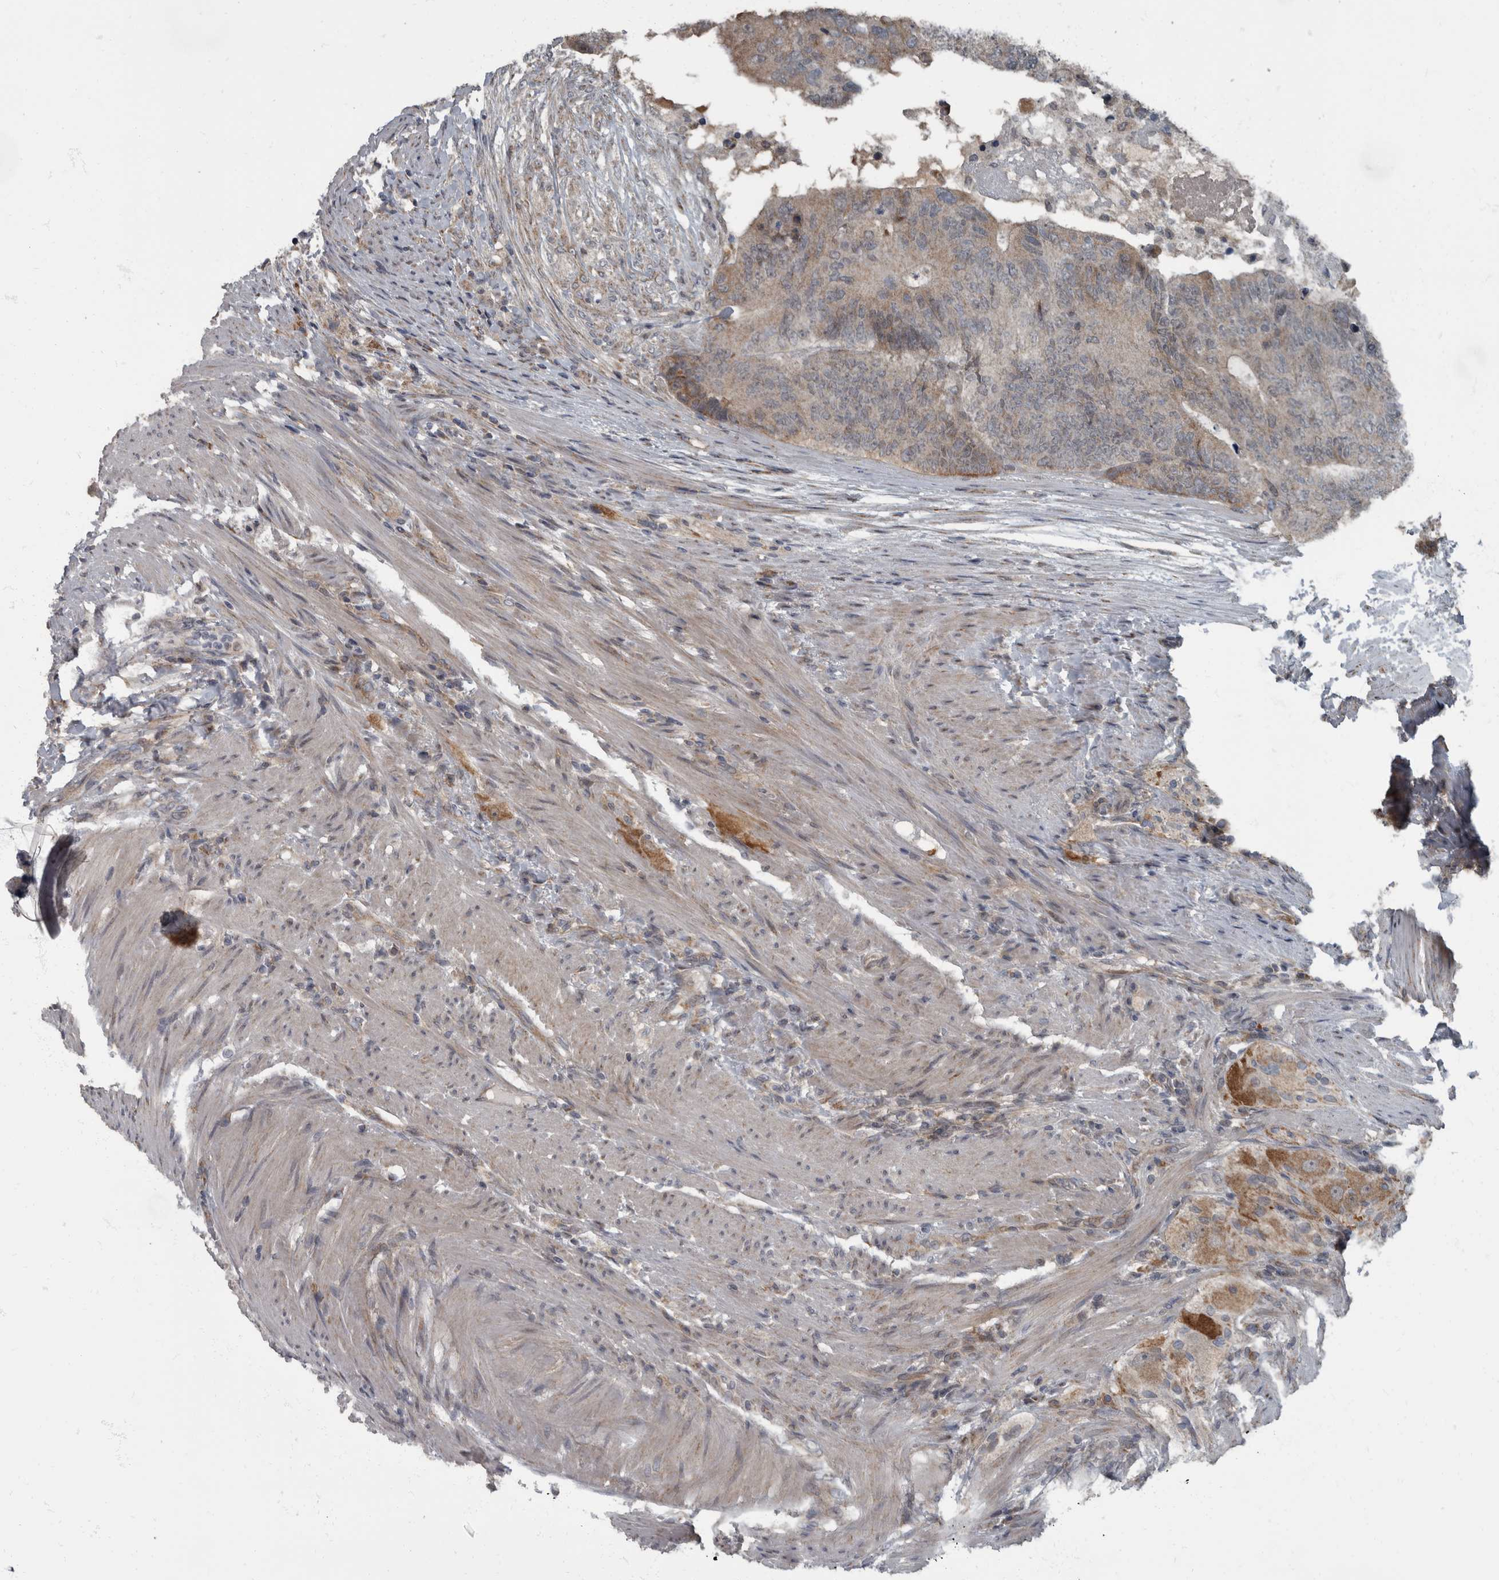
{"staining": {"intensity": "weak", "quantity": "<25%", "location": "cytoplasmic/membranous"}, "tissue": "colorectal cancer", "cell_type": "Tumor cells", "image_type": "cancer", "snomed": [{"axis": "morphology", "description": "Adenocarcinoma, NOS"}, {"axis": "topography", "description": "Colon"}], "caption": "A micrograph of colorectal adenocarcinoma stained for a protein displays no brown staining in tumor cells.", "gene": "RABGGTB", "patient": {"sex": "female", "age": 67}}